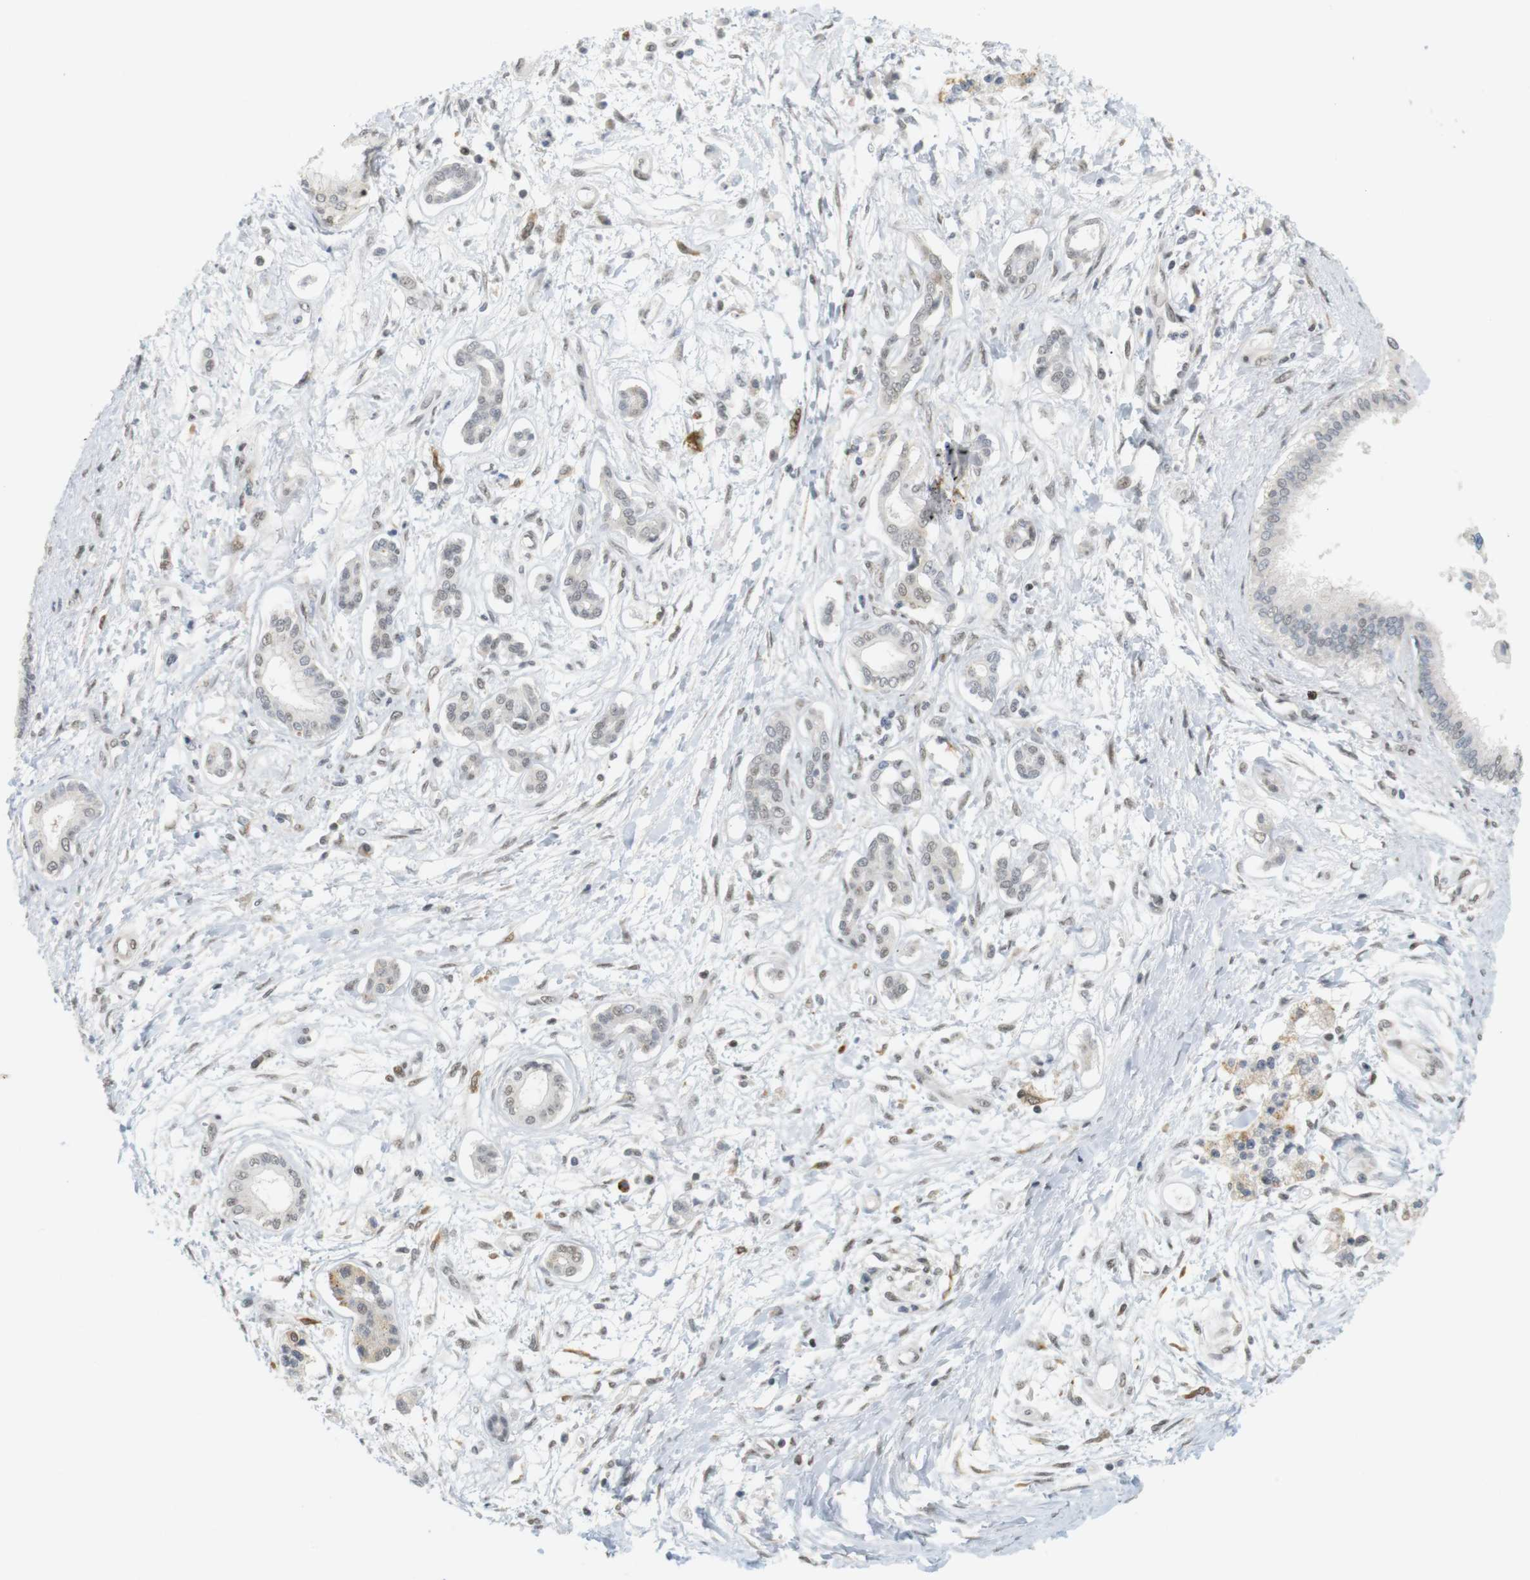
{"staining": {"intensity": "negative", "quantity": "none", "location": "none"}, "tissue": "pancreatic cancer", "cell_type": "Tumor cells", "image_type": "cancer", "snomed": [{"axis": "morphology", "description": "Adenocarcinoma, NOS"}, {"axis": "topography", "description": "Pancreas"}], "caption": "This is an immunohistochemistry (IHC) histopathology image of pancreatic cancer (adenocarcinoma). There is no expression in tumor cells.", "gene": "BRD4", "patient": {"sex": "male", "age": 56}}